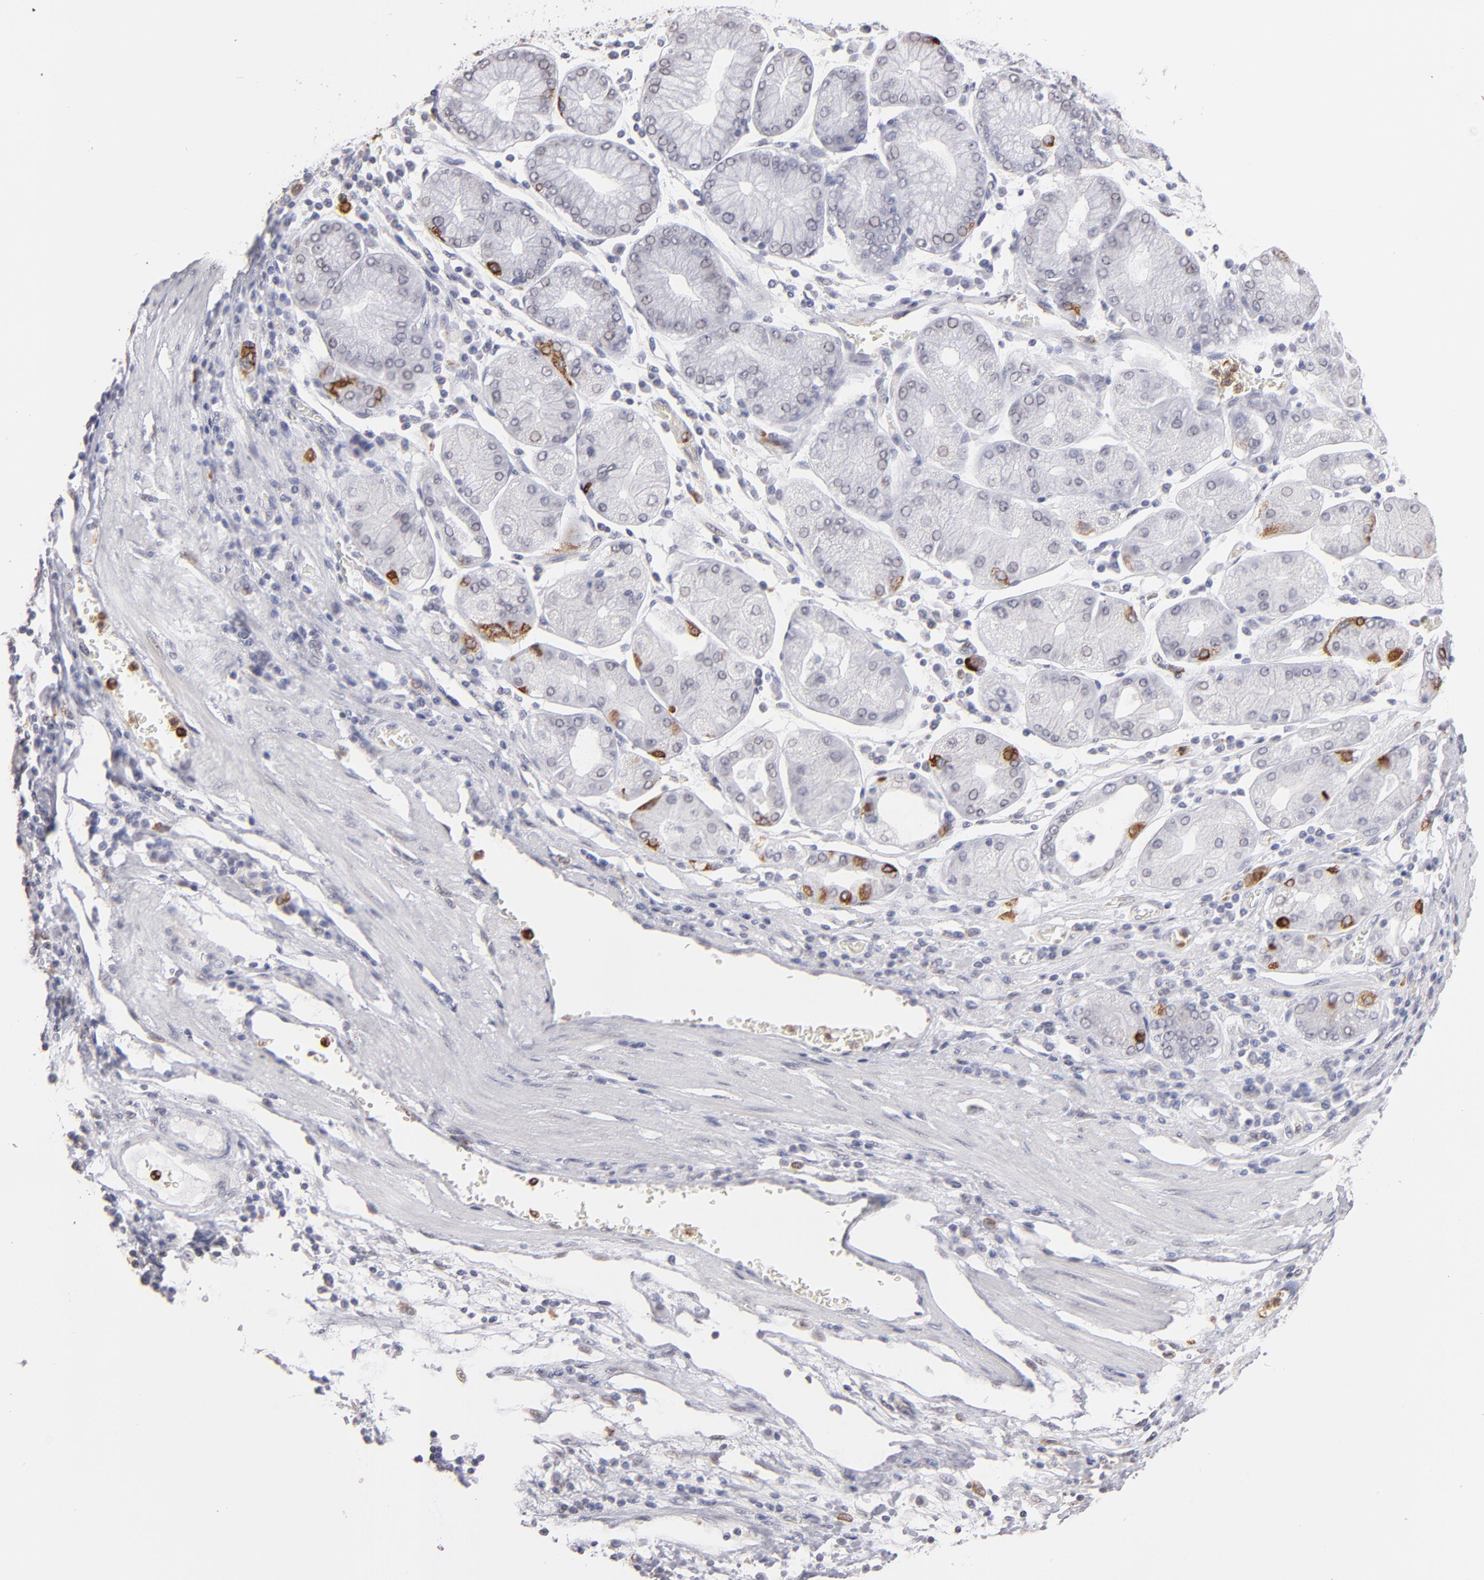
{"staining": {"intensity": "strong", "quantity": "<25%", "location": "cytoplasmic/membranous"}, "tissue": "stomach cancer", "cell_type": "Tumor cells", "image_type": "cancer", "snomed": [{"axis": "morphology", "description": "Normal tissue, NOS"}, {"axis": "morphology", "description": "Adenocarcinoma, NOS"}, {"axis": "topography", "description": "Stomach, upper"}, {"axis": "topography", "description": "Stomach"}], "caption": "Tumor cells demonstrate strong cytoplasmic/membranous staining in approximately <25% of cells in stomach cancer (adenocarcinoma).", "gene": "MGAM", "patient": {"sex": "male", "age": 59}}